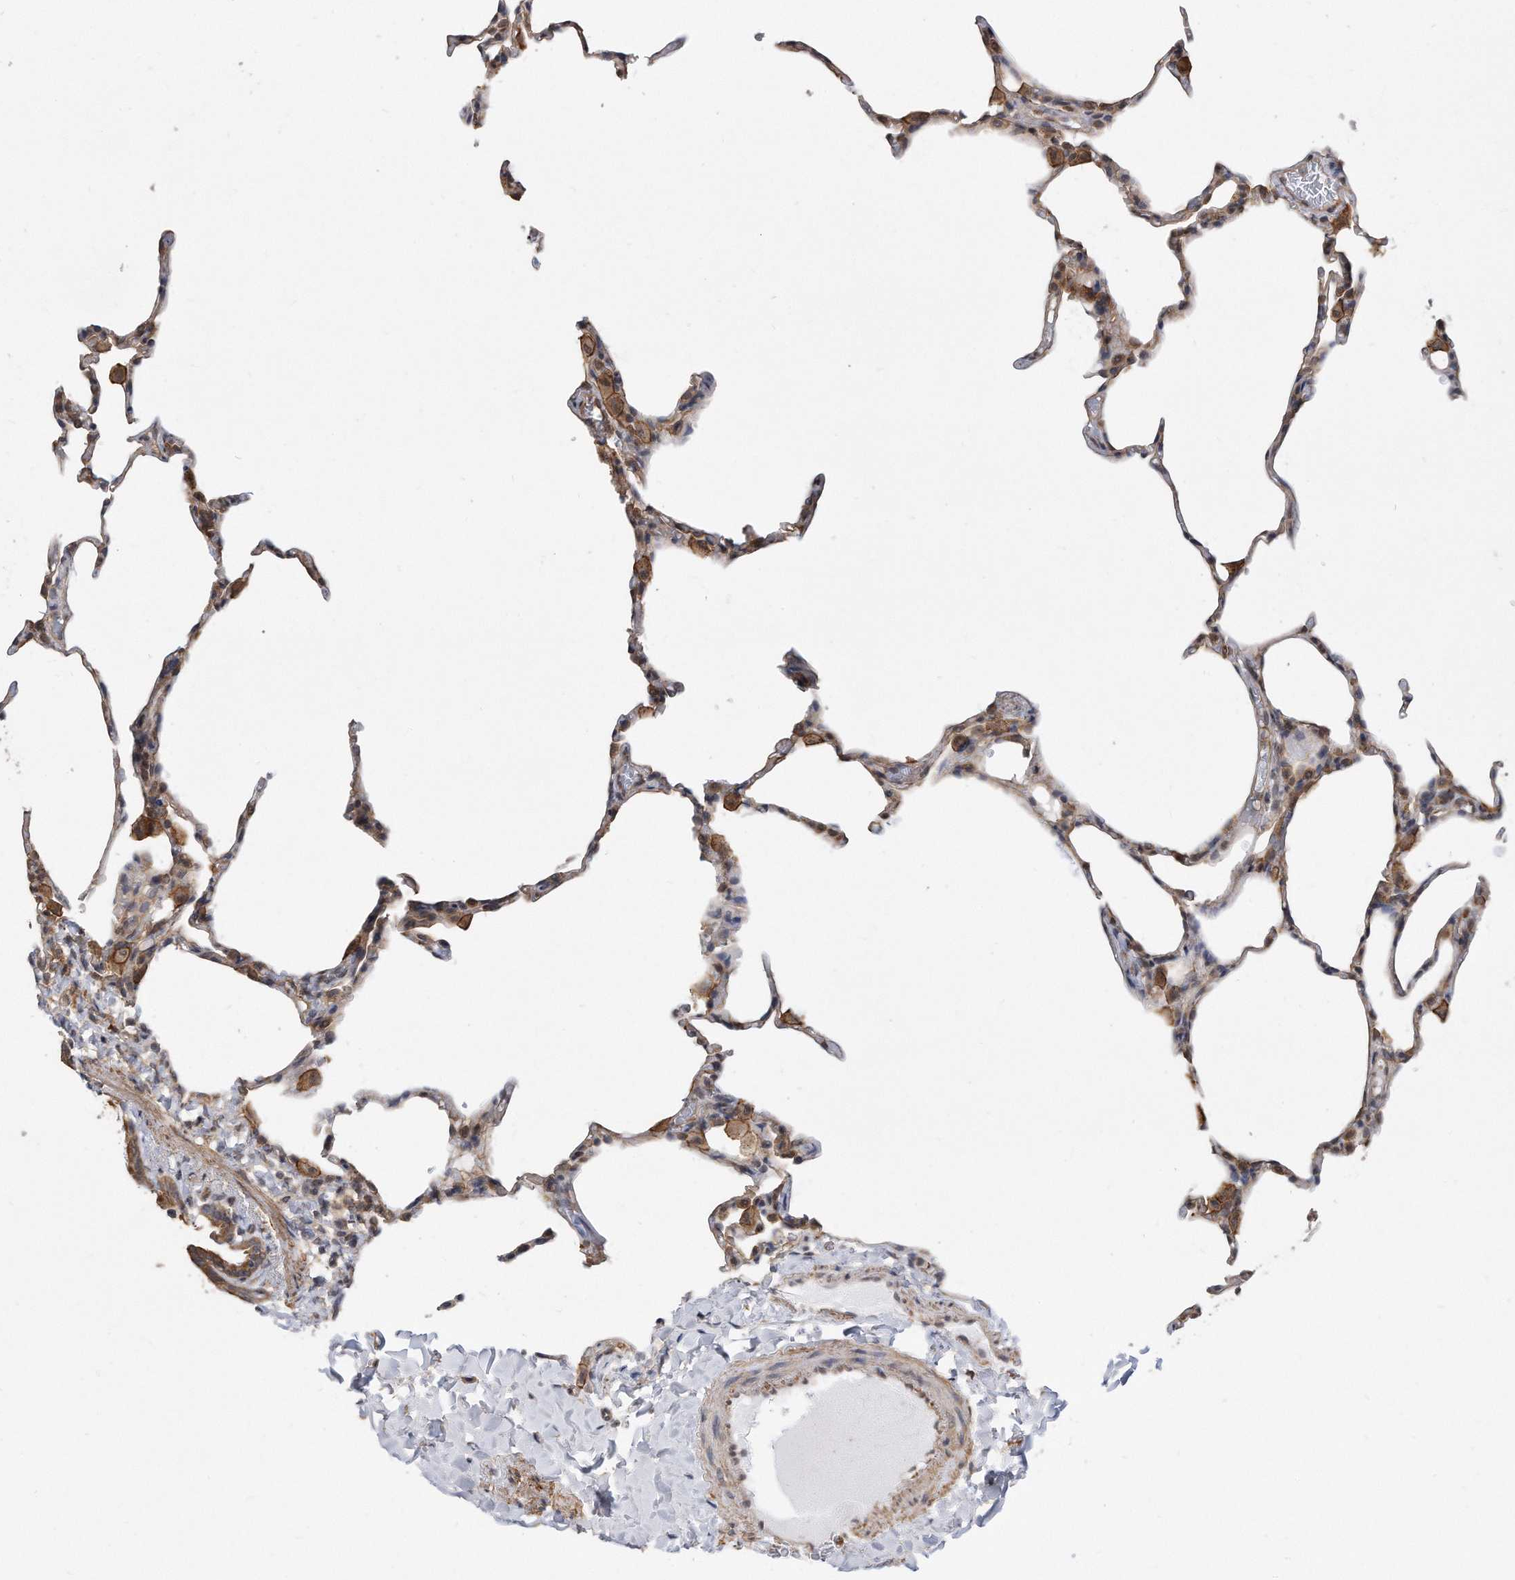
{"staining": {"intensity": "moderate", "quantity": "25%-75%", "location": "cytoplasmic/membranous"}, "tissue": "lung", "cell_type": "Alveolar cells", "image_type": "normal", "snomed": [{"axis": "morphology", "description": "Normal tissue, NOS"}, {"axis": "topography", "description": "Lung"}], "caption": "DAB (3,3'-diaminobenzidine) immunohistochemical staining of unremarkable human lung reveals moderate cytoplasmic/membranous protein expression in about 25%-75% of alveolar cells.", "gene": "TCP1", "patient": {"sex": "male", "age": 20}}